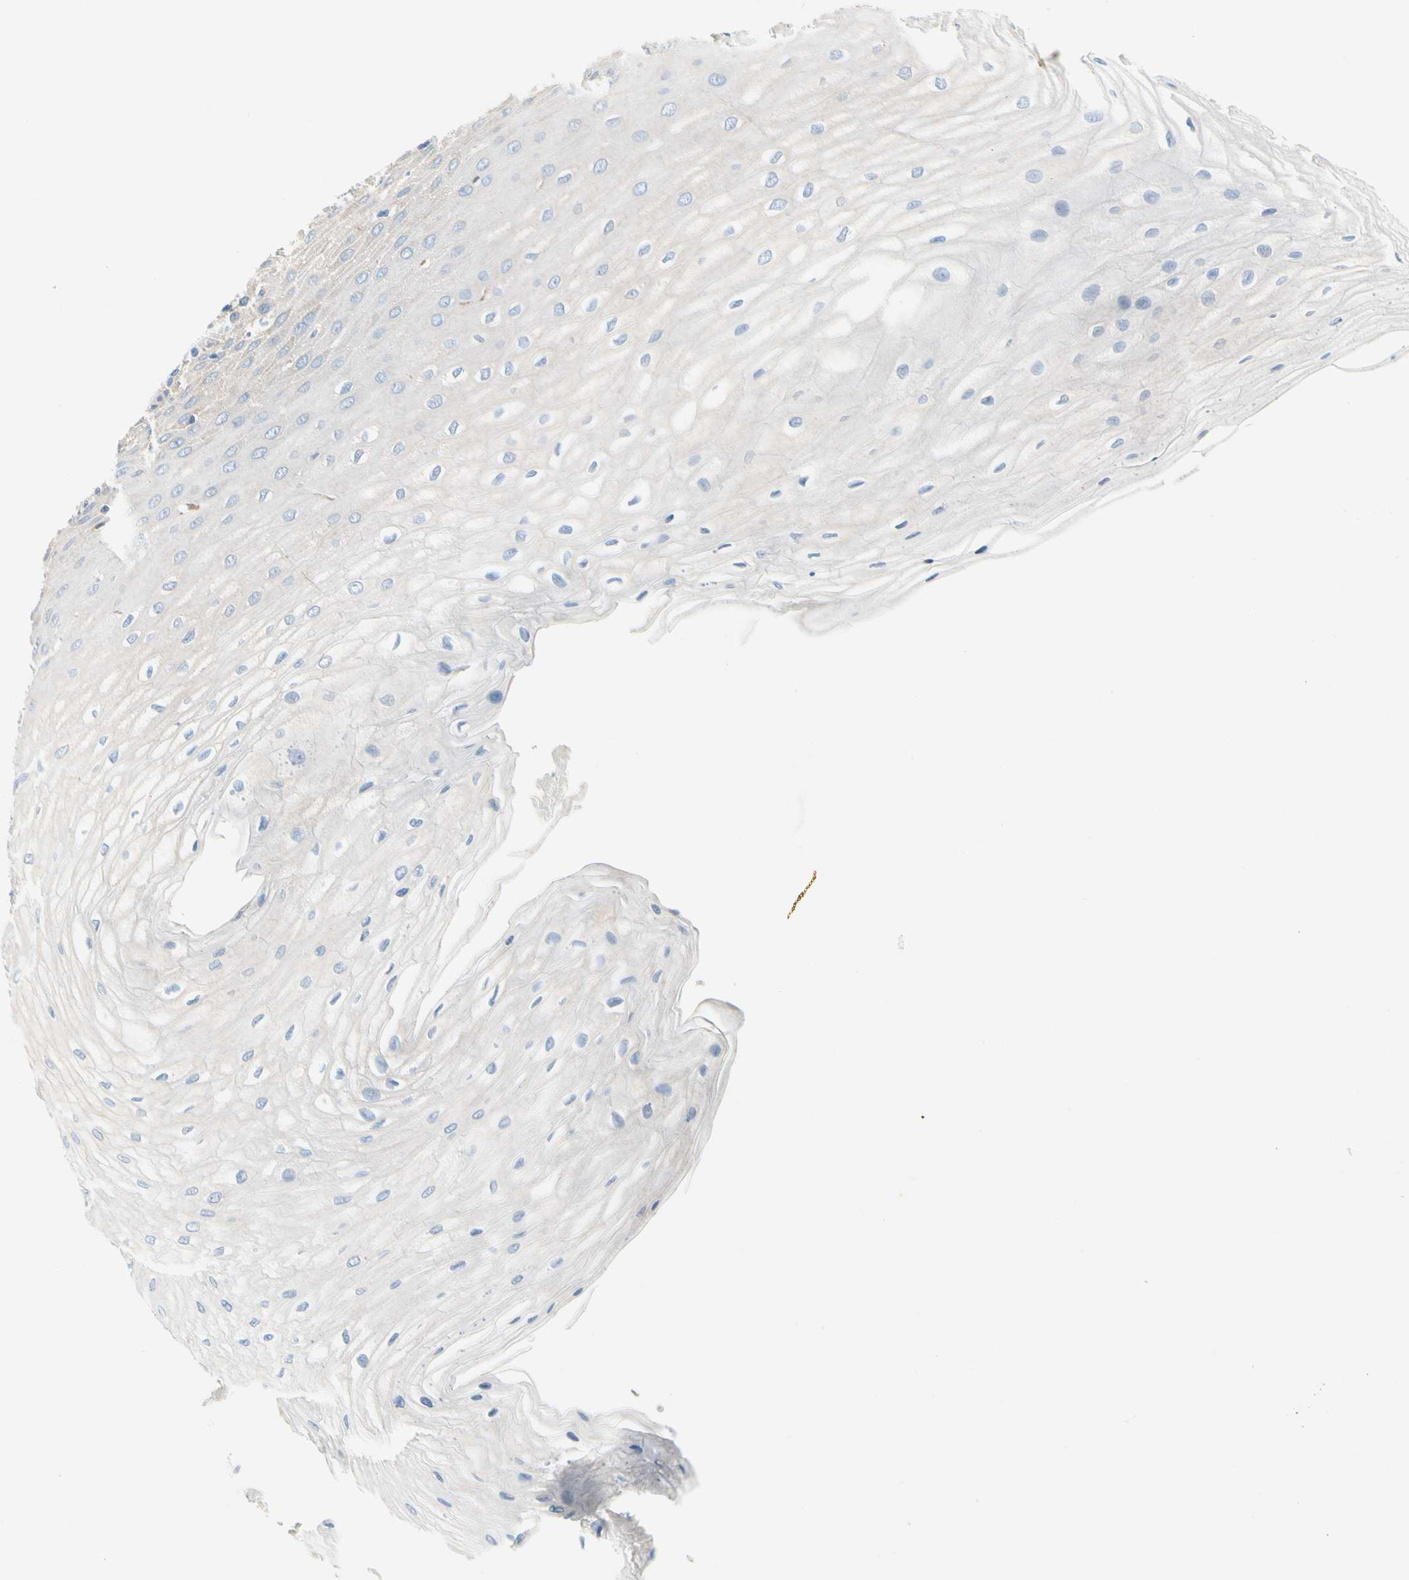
{"staining": {"intensity": "negative", "quantity": "none", "location": "none"}, "tissue": "esophagus", "cell_type": "Squamous epithelial cells", "image_type": "normal", "snomed": [{"axis": "morphology", "description": "Normal tissue, NOS"}, {"axis": "morphology", "description": "Squamous cell carcinoma, NOS"}, {"axis": "topography", "description": "Esophagus"}], "caption": "DAB immunohistochemical staining of benign human esophagus exhibits no significant staining in squamous epithelial cells. (Immunohistochemistry (ihc), brightfield microscopy, high magnification).", "gene": "STXBP1", "patient": {"sex": "male", "age": 65}}